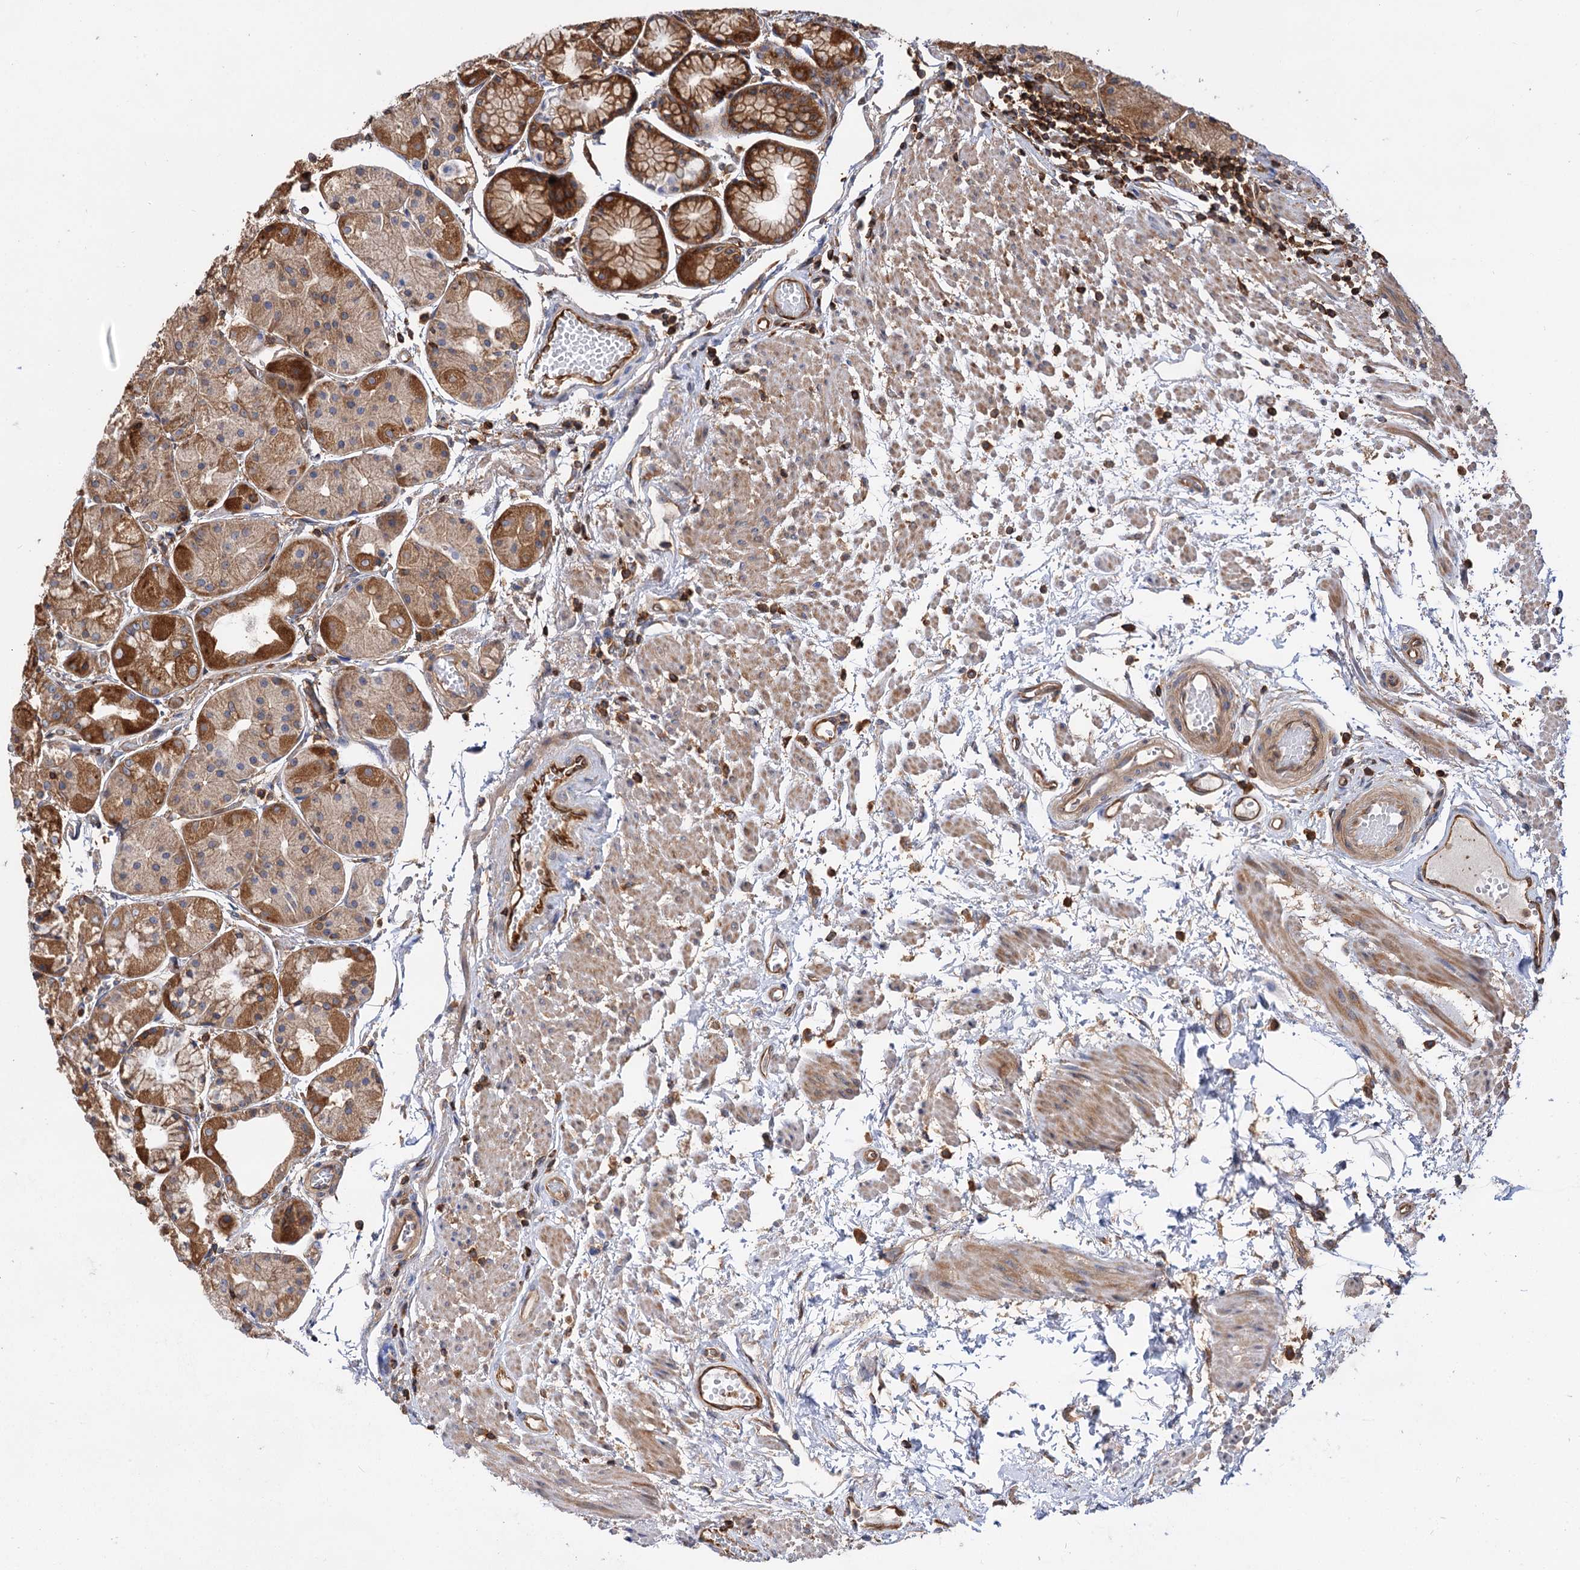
{"staining": {"intensity": "strong", "quantity": ">75%", "location": "cytoplasmic/membranous"}, "tissue": "stomach", "cell_type": "Glandular cells", "image_type": "normal", "snomed": [{"axis": "morphology", "description": "Normal tissue, NOS"}, {"axis": "topography", "description": "Stomach, upper"}], "caption": "Glandular cells display high levels of strong cytoplasmic/membranous staining in approximately >75% of cells in unremarkable stomach. The protein is shown in brown color, while the nuclei are stained blue.", "gene": "PACS1", "patient": {"sex": "male", "age": 72}}